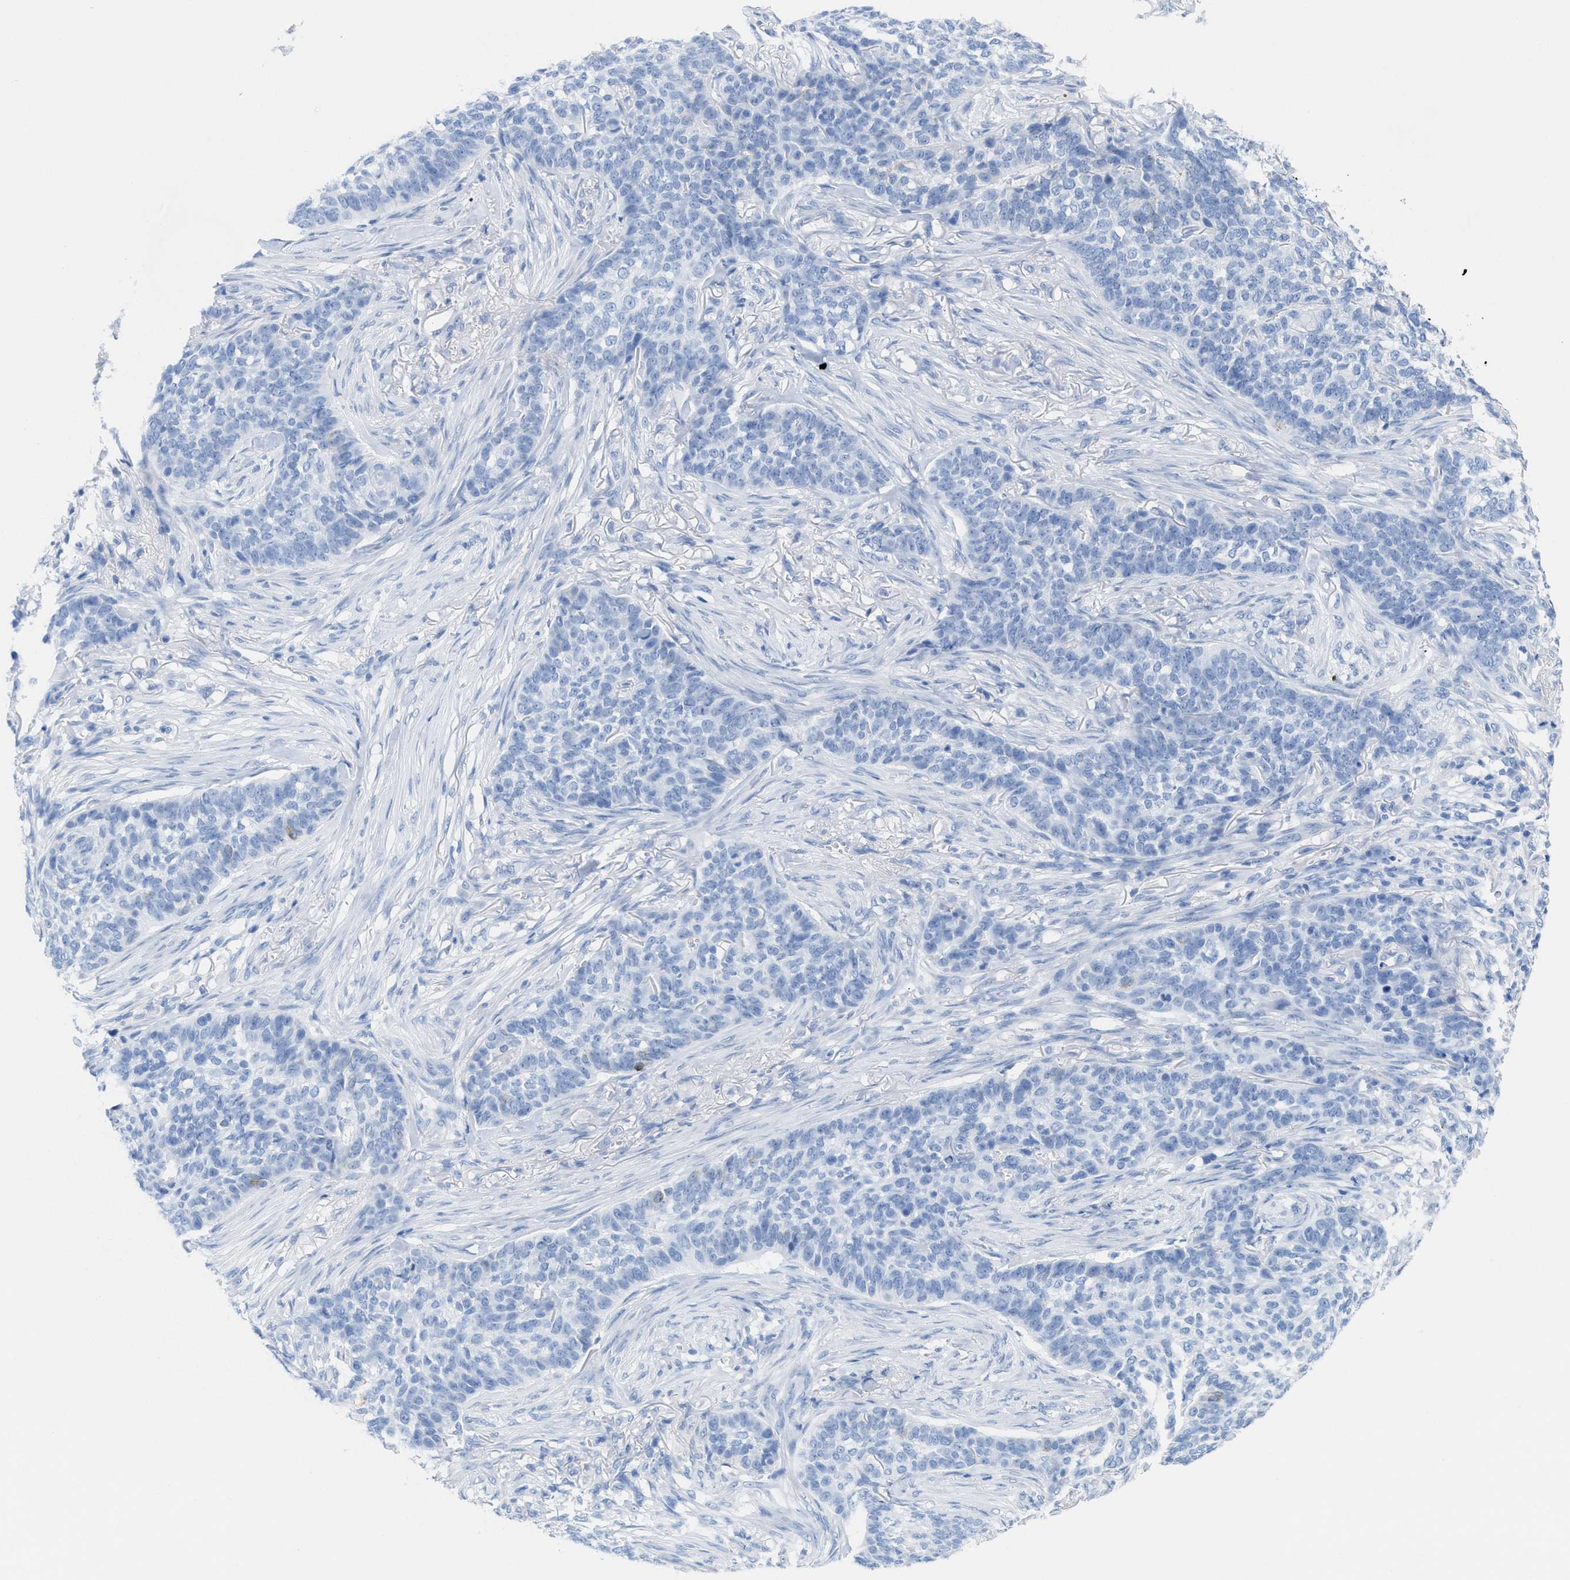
{"staining": {"intensity": "negative", "quantity": "none", "location": "none"}, "tissue": "skin cancer", "cell_type": "Tumor cells", "image_type": "cancer", "snomed": [{"axis": "morphology", "description": "Basal cell carcinoma"}, {"axis": "topography", "description": "Skin"}], "caption": "High magnification brightfield microscopy of skin basal cell carcinoma stained with DAB (3,3'-diaminobenzidine) (brown) and counterstained with hematoxylin (blue): tumor cells show no significant staining.", "gene": "ANKFN1", "patient": {"sex": "male", "age": 85}}